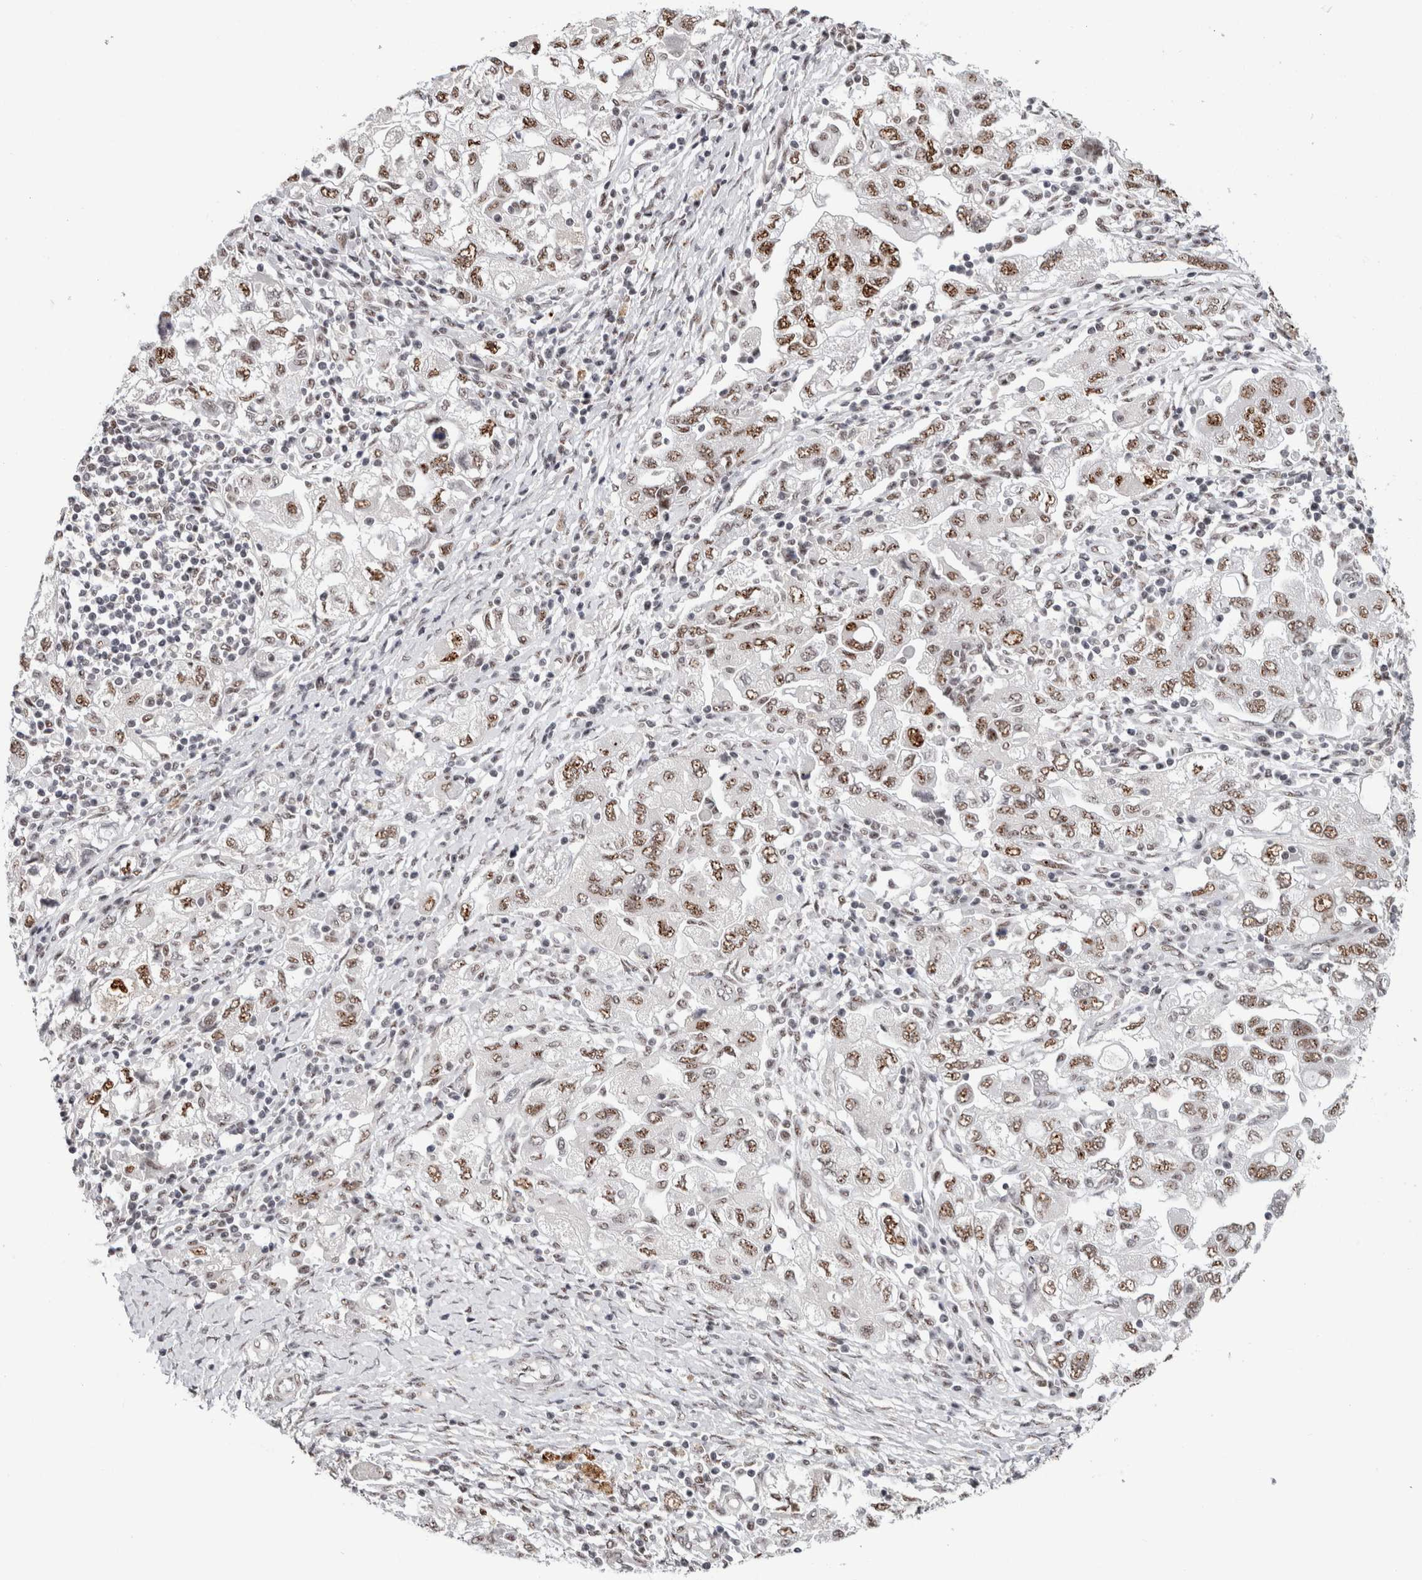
{"staining": {"intensity": "moderate", "quantity": ">75%", "location": "nuclear"}, "tissue": "ovarian cancer", "cell_type": "Tumor cells", "image_type": "cancer", "snomed": [{"axis": "morphology", "description": "Carcinoma, NOS"}, {"axis": "morphology", "description": "Cystadenocarcinoma, serous, NOS"}, {"axis": "topography", "description": "Ovary"}], "caption": "Immunohistochemical staining of ovarian cancer (serous cystadenocarcinoma) shows medium levels of moderate nuclear protein expression in about >75% of tumor cells.", "gene": "MKNK1", "patient": {"sex": "female", "age": 69}}